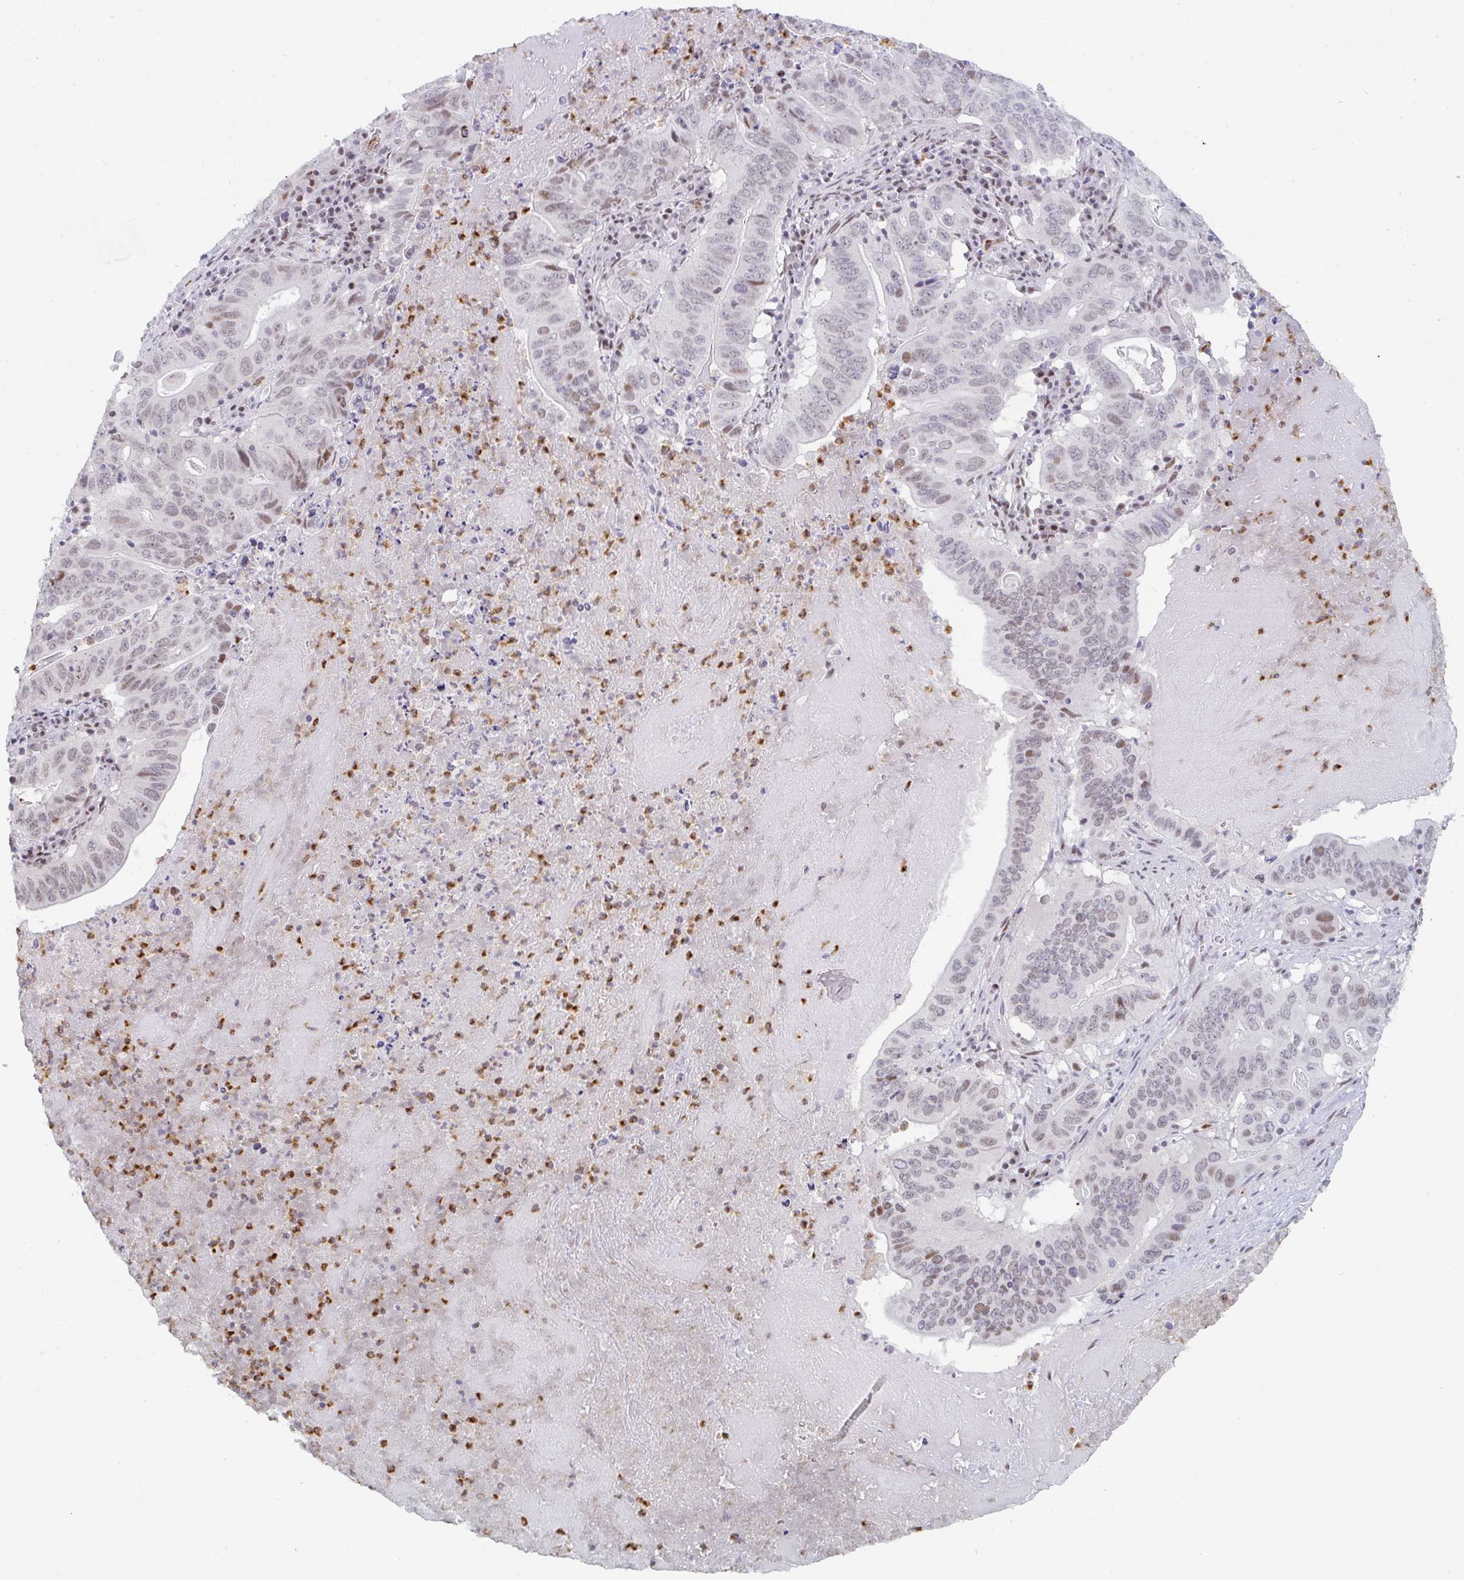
{"staining": {"intensity": "weak", "quantity": "25%-75%", "location": "nuclear"}, "tissue": "lung cancer", "cell_type": "Tumor cells", "image_type": "cancer", "snomed": [{"axis": "morphology", "description": "Adenocarcinoma, NOS"}, {"axis": "topography", "description": "Lung"}], "caption": "Approximately 25%-75% of tumor cells in lung cancer (adenocarcinoma) show weak nuclear protein expression as visualized by brown immunohistochemical staining.", "gene": "LIN54", "patient": {"sex": "female", "age": 60}}